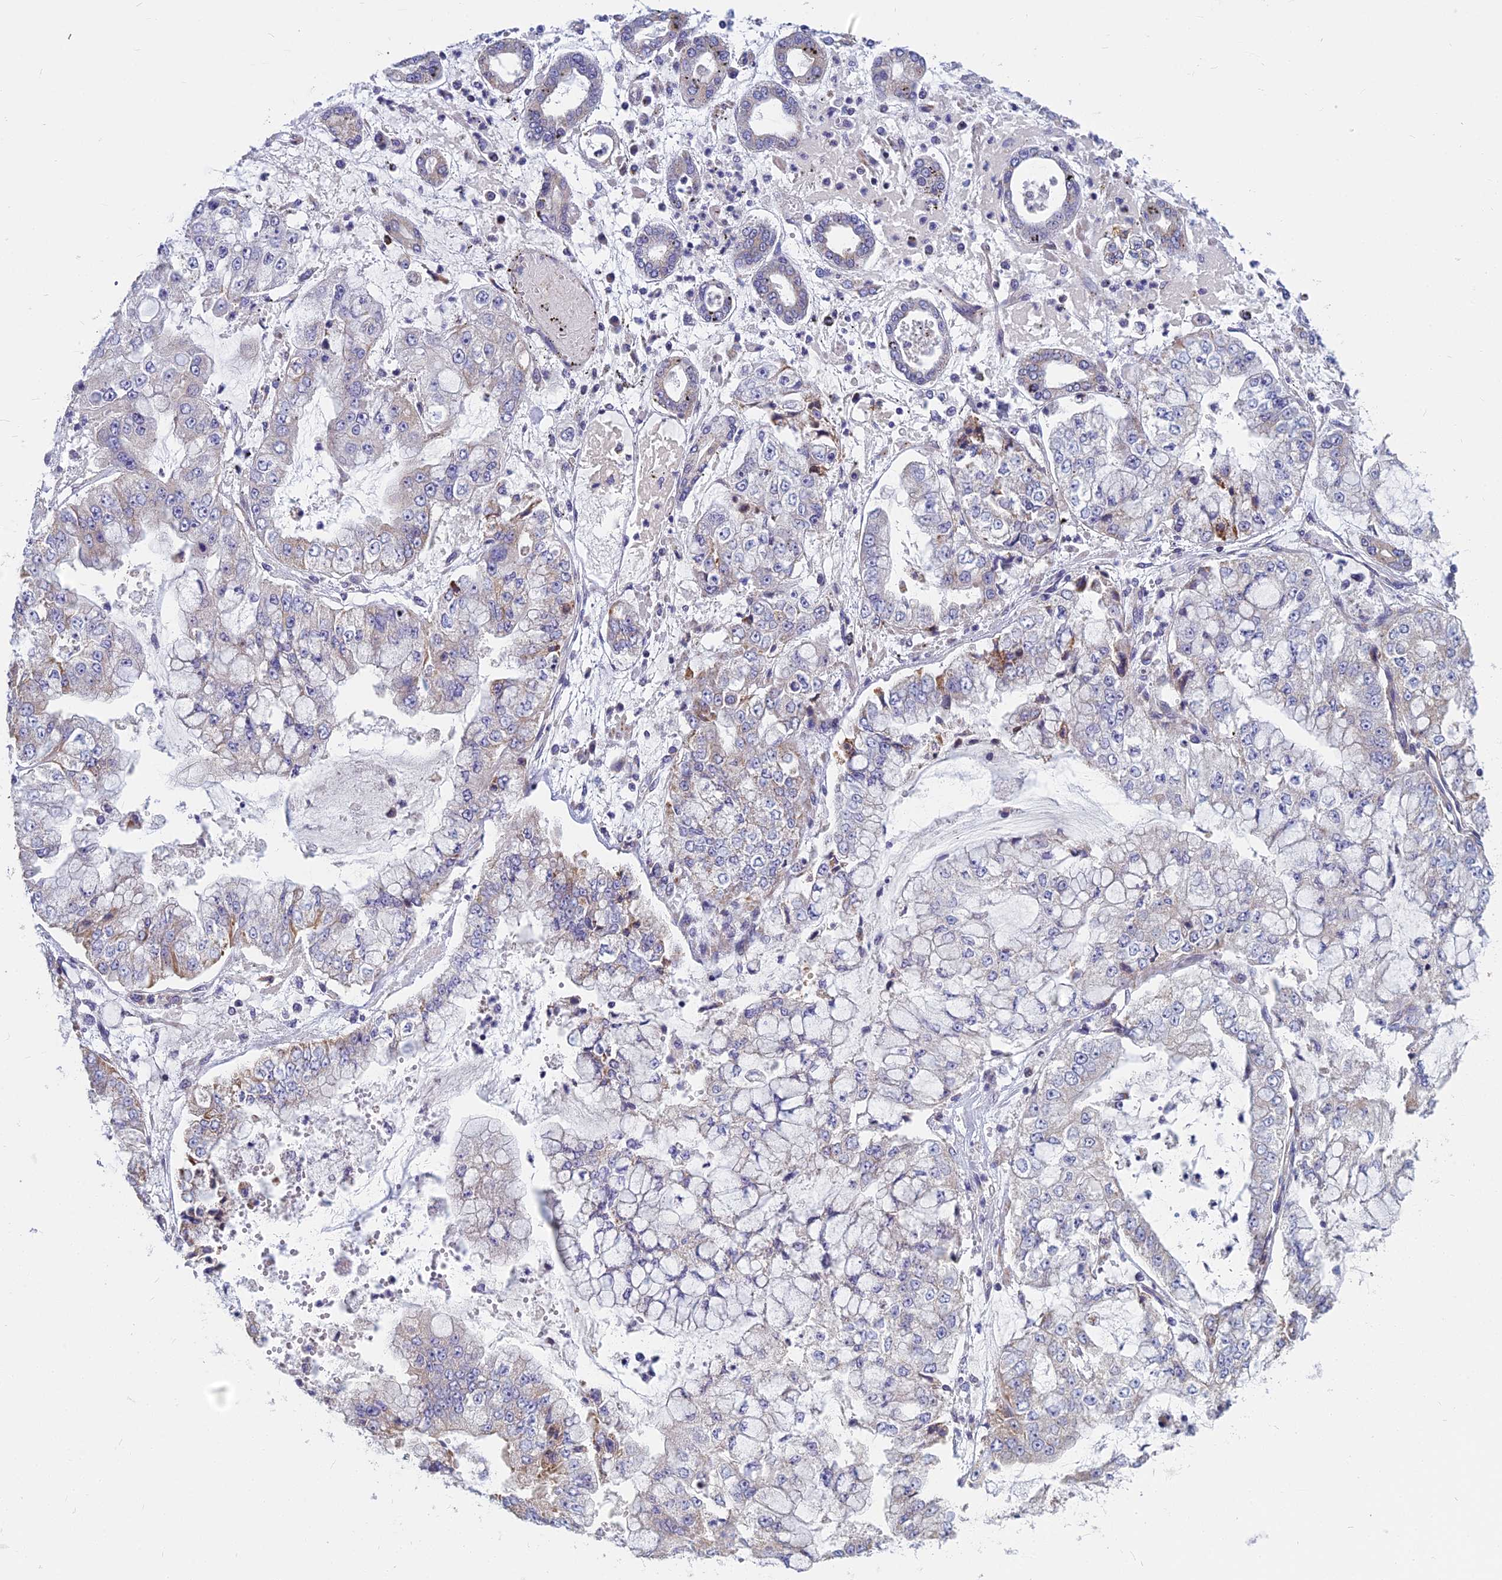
{"staining": {"intensity": "weak", "quantity": "<25%", "location": "cytoplasmic/membranous"}, "tissue": "stomach cancer", "cell_type": "Tumor cells", "image_type": "cancer", "snomed": [{"axis": "morphology", "description": "Adenocarcinoma, NOS"}, {"axis": "topography", "description": "Stomach"}], "caption": "Immunohistochemistry photomicrograph of neoplastic tissue: human stomach cancer stained with DAB (3,3'-diaminobenzidine) exhibits no significant protein staining in tumor cells.", "gene": "COX20", "patient": {"sex": "male", "age": 76}}